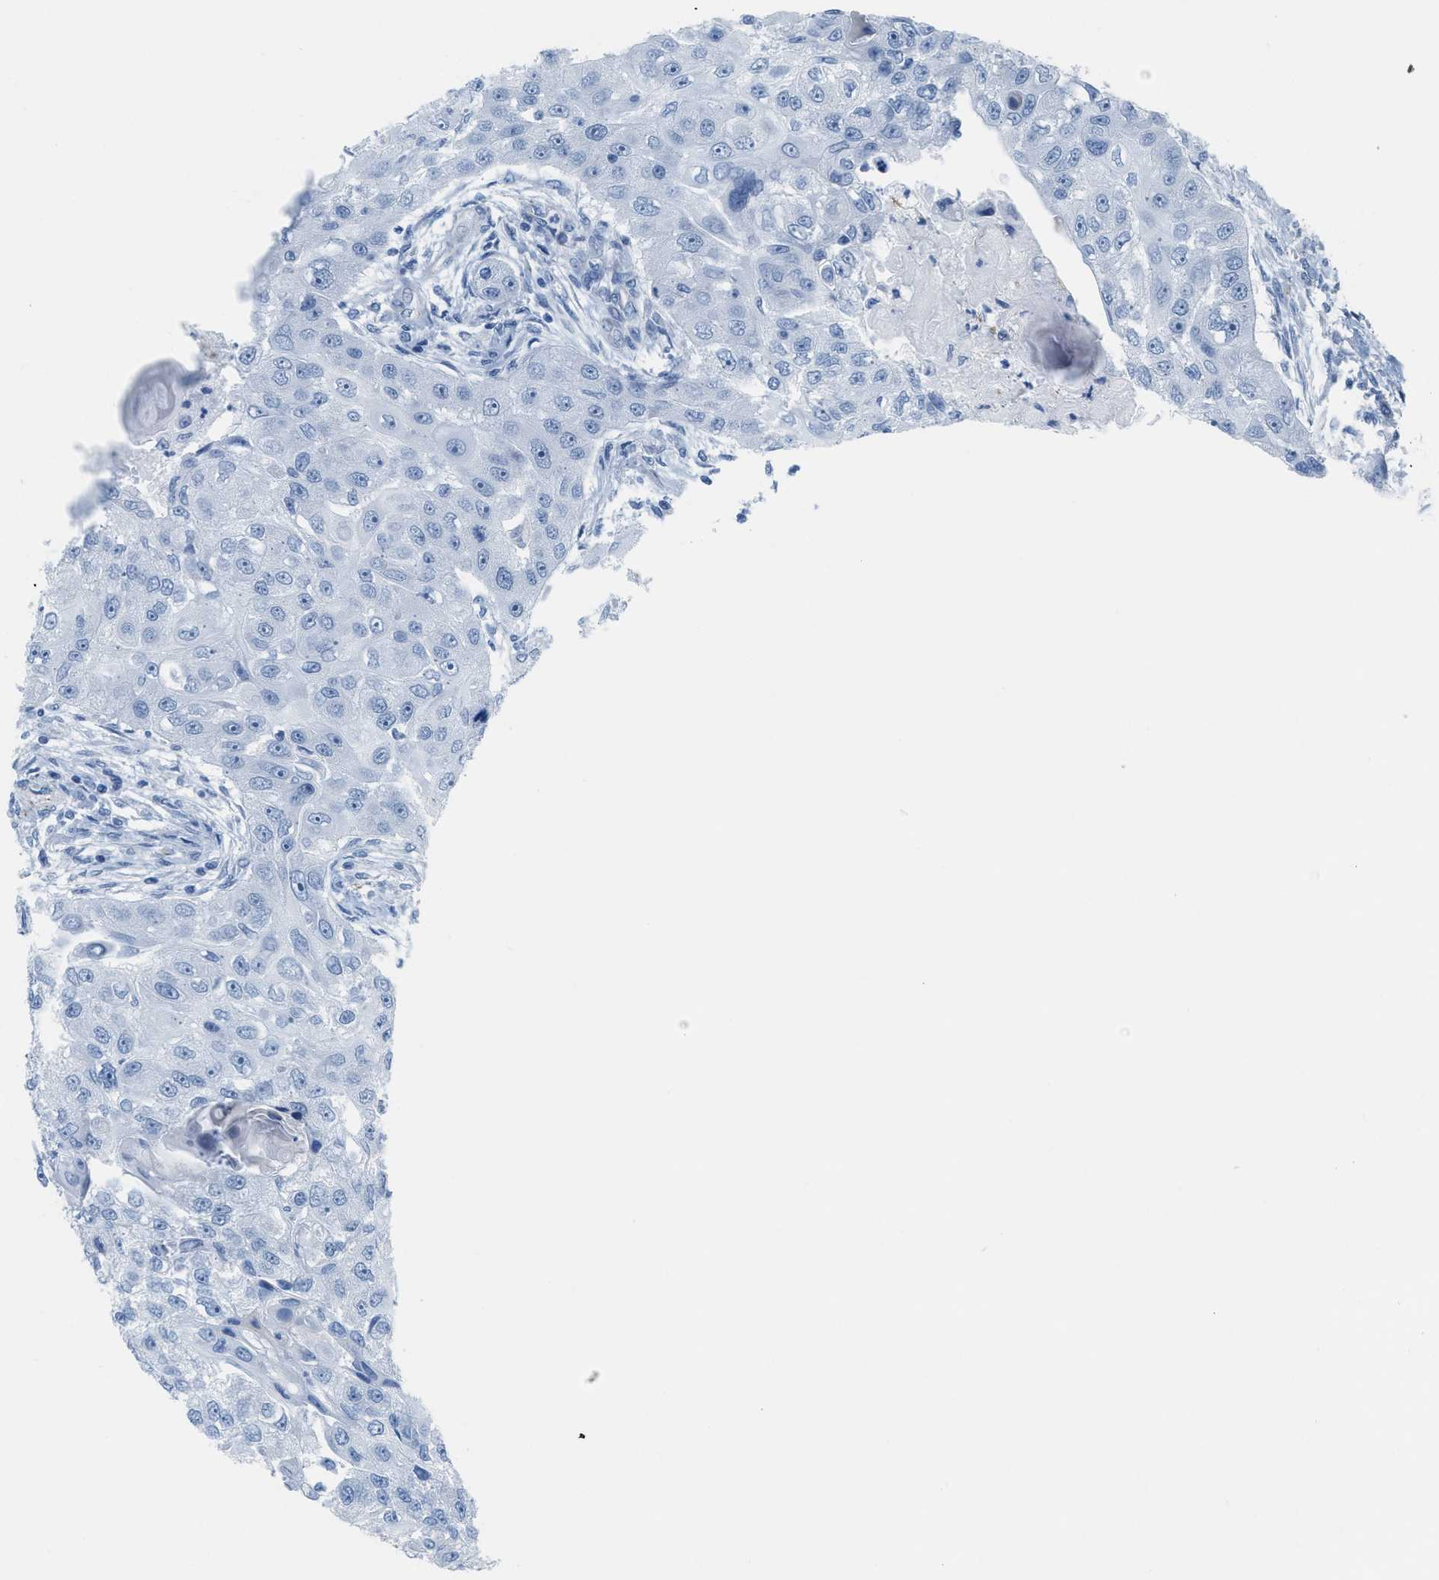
{"staining": {"intensity": "negative", "quantity": "none", "location": "none"}, "tissue": "head and neck cancer", "cell_type": "Tumor cells", "image_type": "cancer", "snomed": [{"axis": "morphology", "description": "Normal tissue, NOS"}, {"axis": "morphology", "description": "Squamous cell carcinoma, NOS"}, {"axis": "topography", "description": "Skeletal muscle"}, {"axis": "topography", "description": "Head-Neck"}], "caption": "DAB immunohistochemical staining of human head and neck cancer (squamous cell carcinoma) demonstrates no significant staining in tumor cells.", "gene": "SLC12A1", "patient": {"sex": "male", "age": 51}}